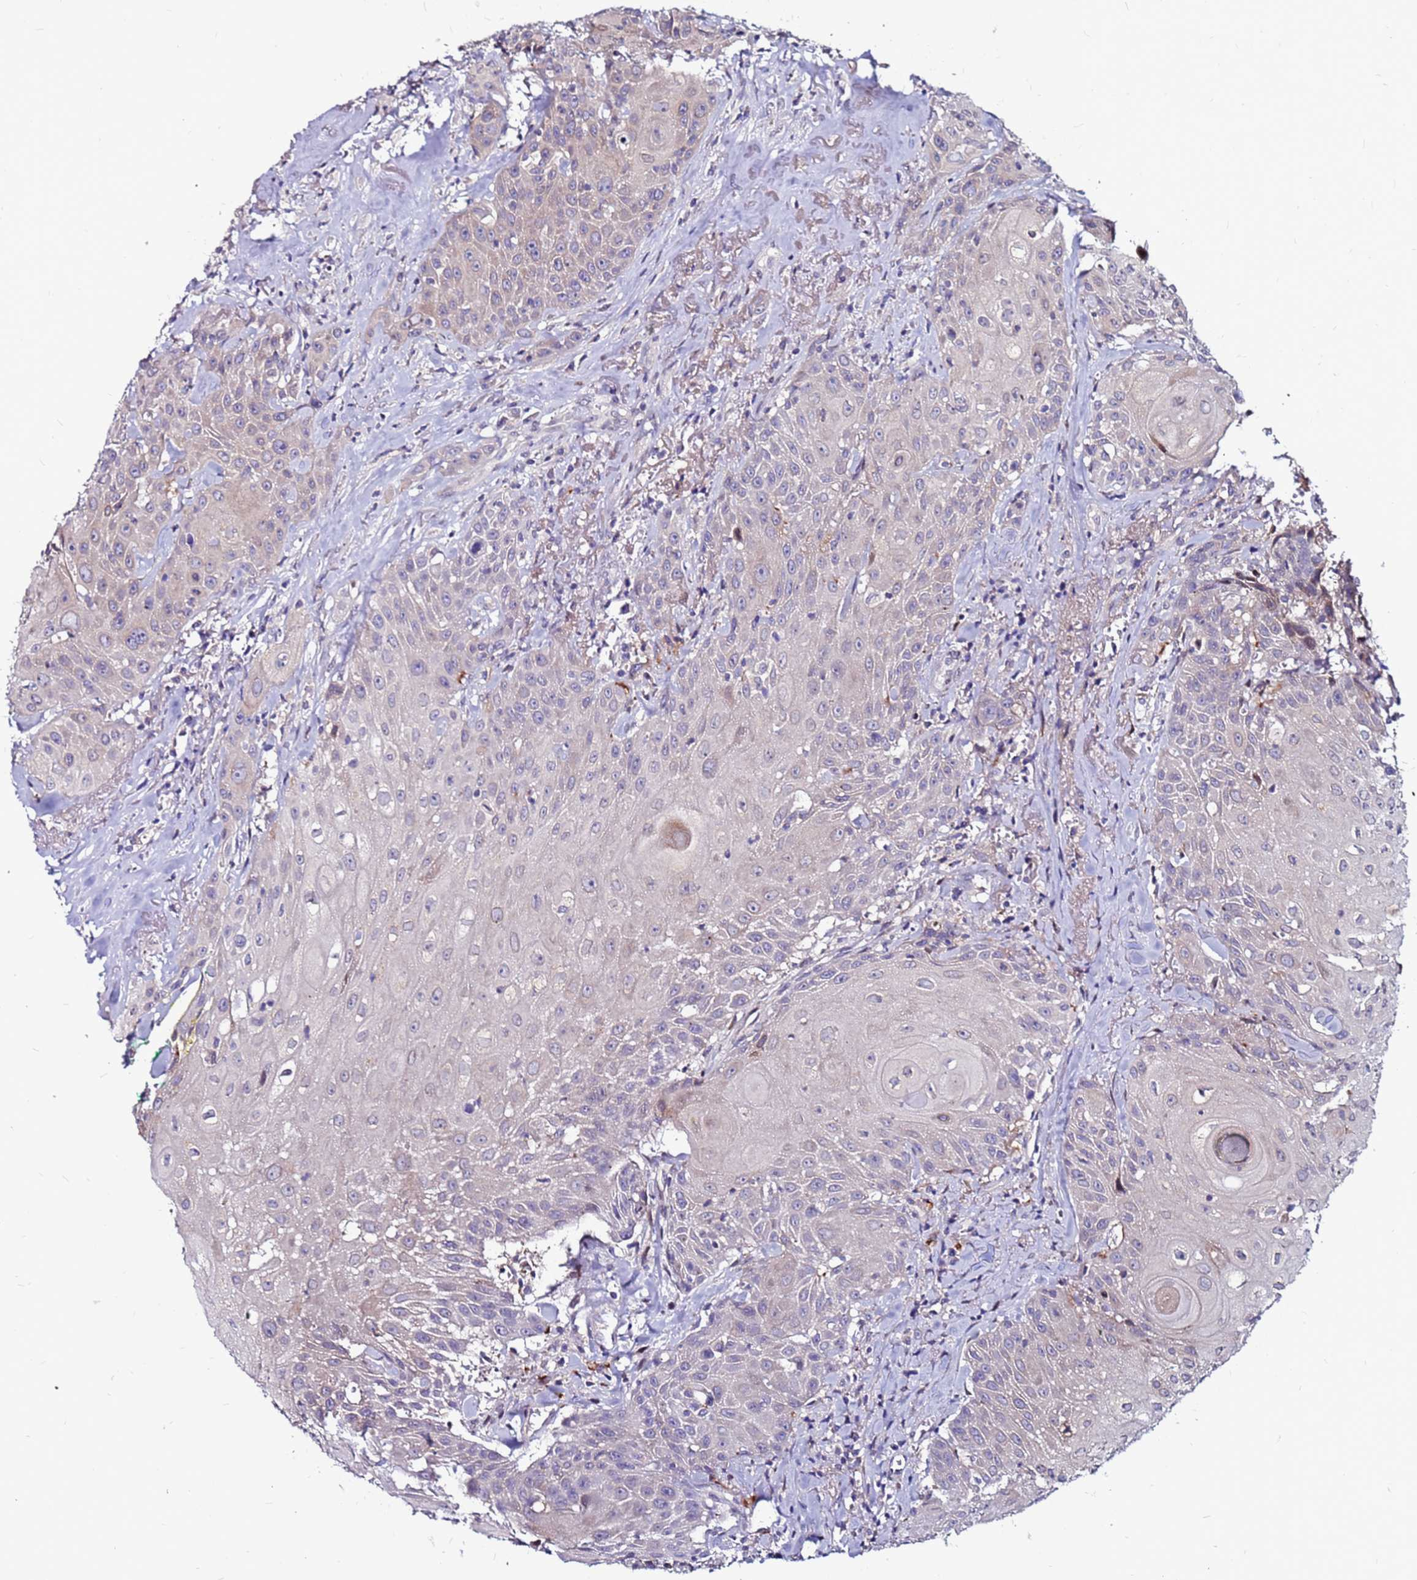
{"staining": {"intensity": "negative", "quantity": "none", "location": "none"}, "tissue": "head and neck cancer", "cell_type": "Tumor cells", "image_type": "cancer", "snomed": [{"axis": "morphology", "description": "Squamous cell carcinoma, NOS"}, {"axis": "topography", "description": "Oral tissue"}, {"axis": "topography", "description": "Head-Neck"}], "caption": "High magnification brightfield microscopy of head and neck squamous cell carcinoma stained with DAB (brown) and counterstained with hematoxylin (blue): tumor cells show no significant positivity.", "gene": "CCDC71", "patient": {"sex": "female", "age": 82}}